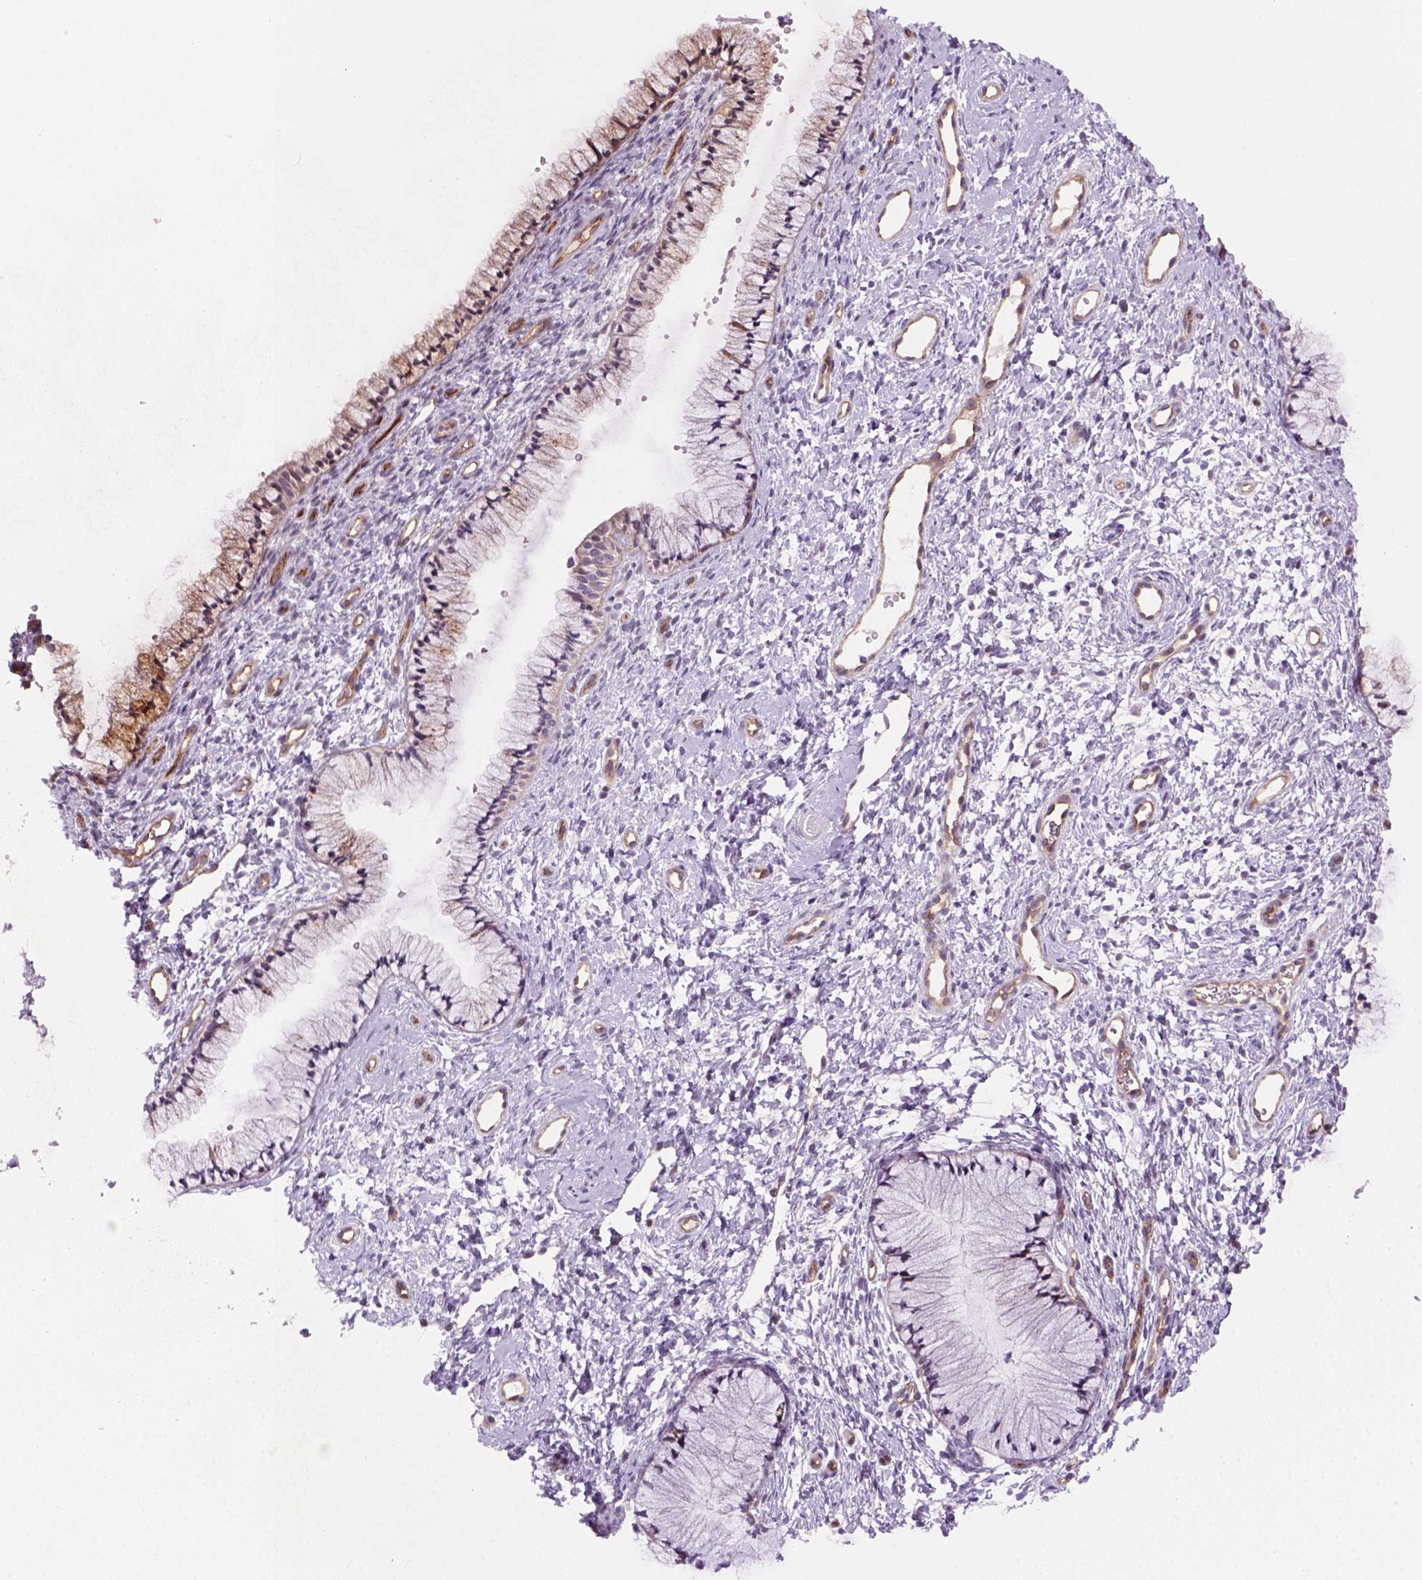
{"staining": {"intensity": "negative", "quantity": "none", "location": "none"}, "tissue": "cervix", "cell_type": "Glandular cells", "image_type": "normal", "snomed": [{"axis": "morphology", "description": "Normal tissue, NOS"}, {"axis": "topography", "description": "Cervix"}], "caption": "High power microscopy histopathology image of an immunohistochemistry (IHC) photomicrograph of normal cervix, revealing no significant staining in glandular cells.", "gene": "VSTM5", "patient": {"sex": "female", "age": 36}}